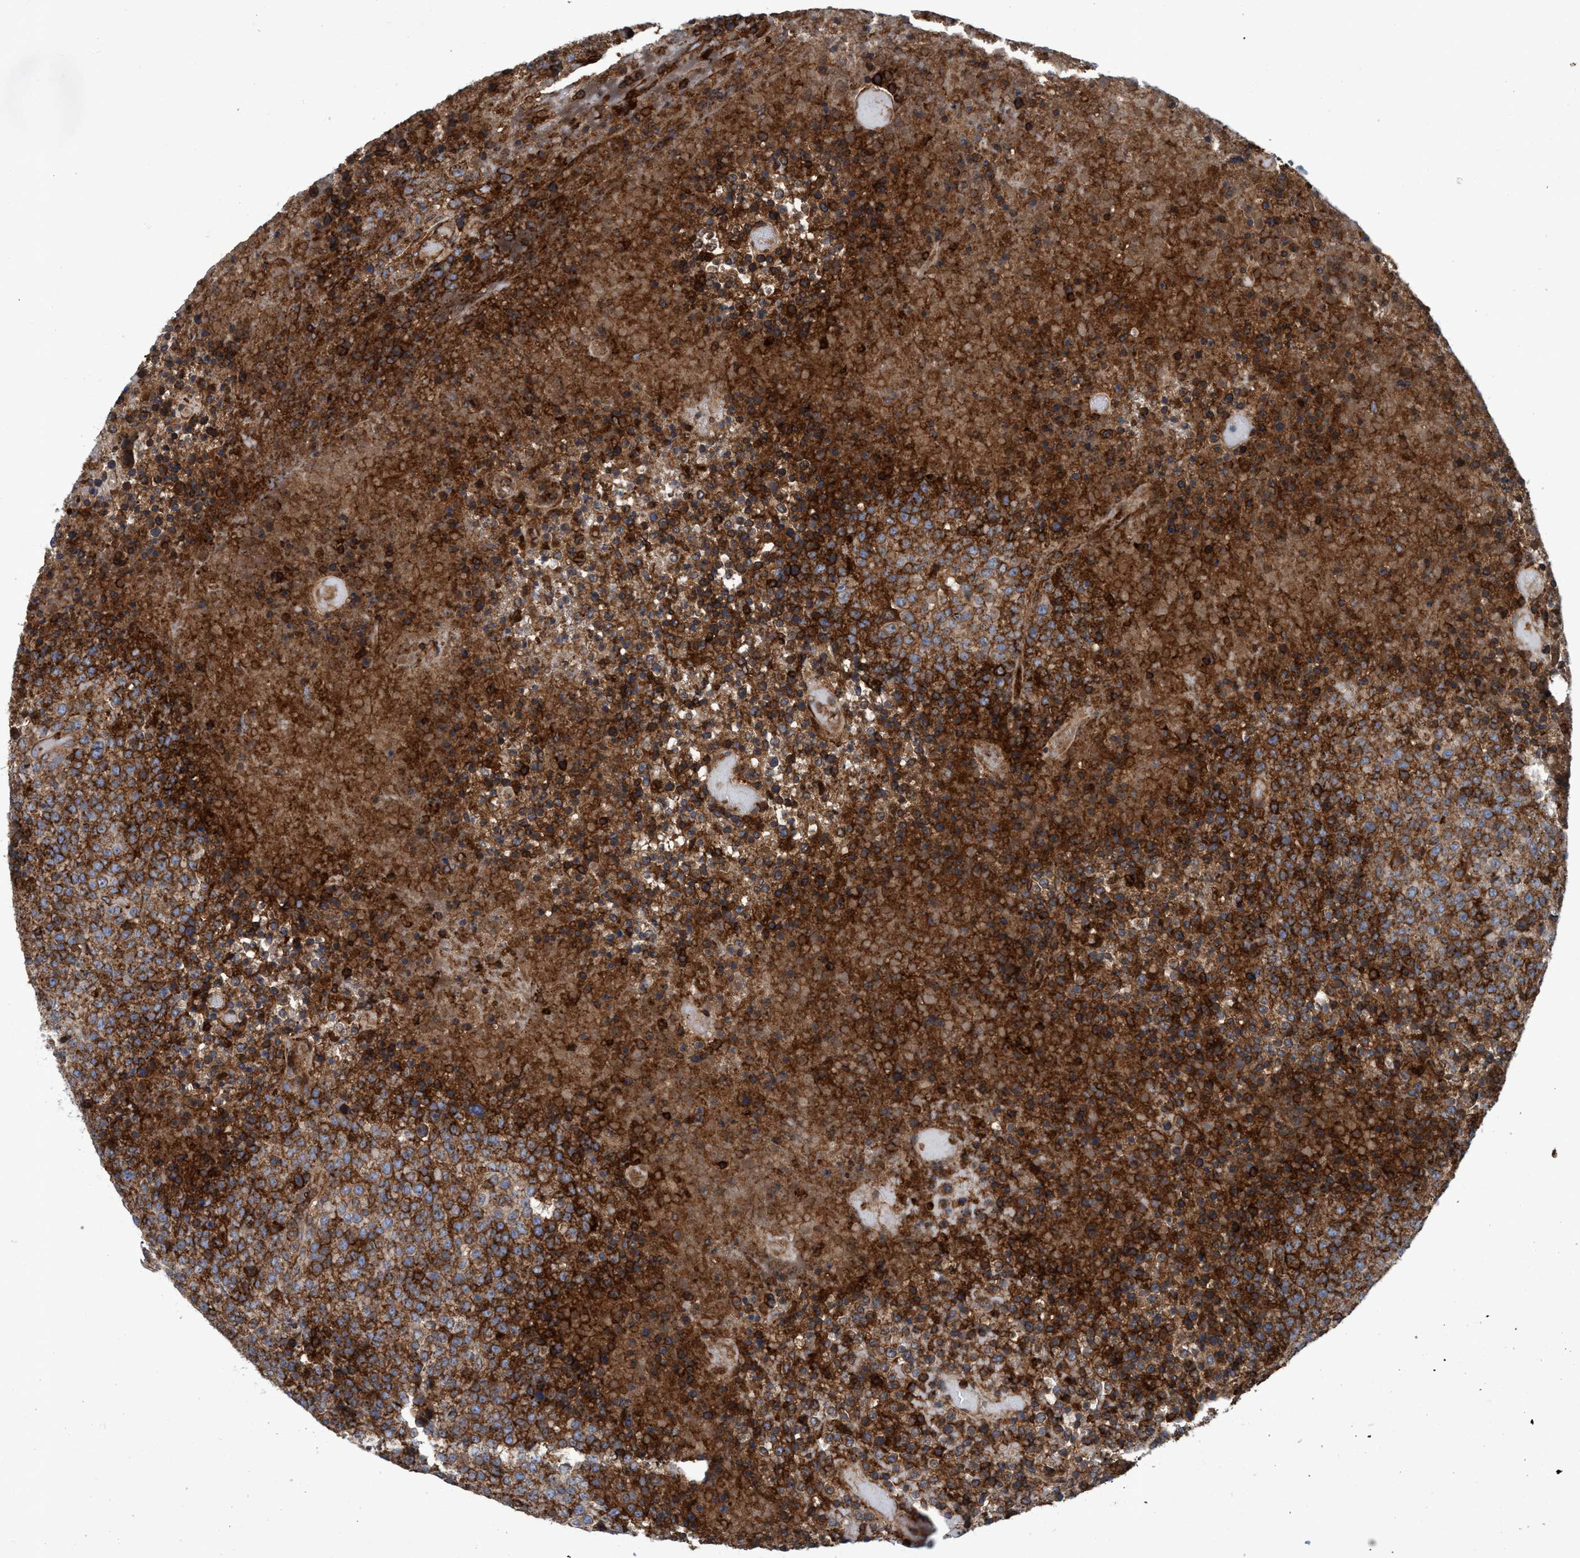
{"staining": {"intensity": "strong", "quantity": ">75%", "location": "cytoplasmic/membranous"}, "tissue": "lymphoma", "cell_type": "Tumor cells", "image_type": "cancer", "snomed": [{"axis": "morphology", "description": "Malignant lymphoma, non-Hodgkin's type, High grade"}, {"axis": "topography", "description": "Lymph node"}], "caption": "A brown stain labels strong cytoplasmic/membranous positivity of a protein in lymphoma tumor cells. (DAB = brown stain, brightfield microscopy at high magnification).", "gene": "SLC16A3", "patient": {"sex": "male", "age": 13}}